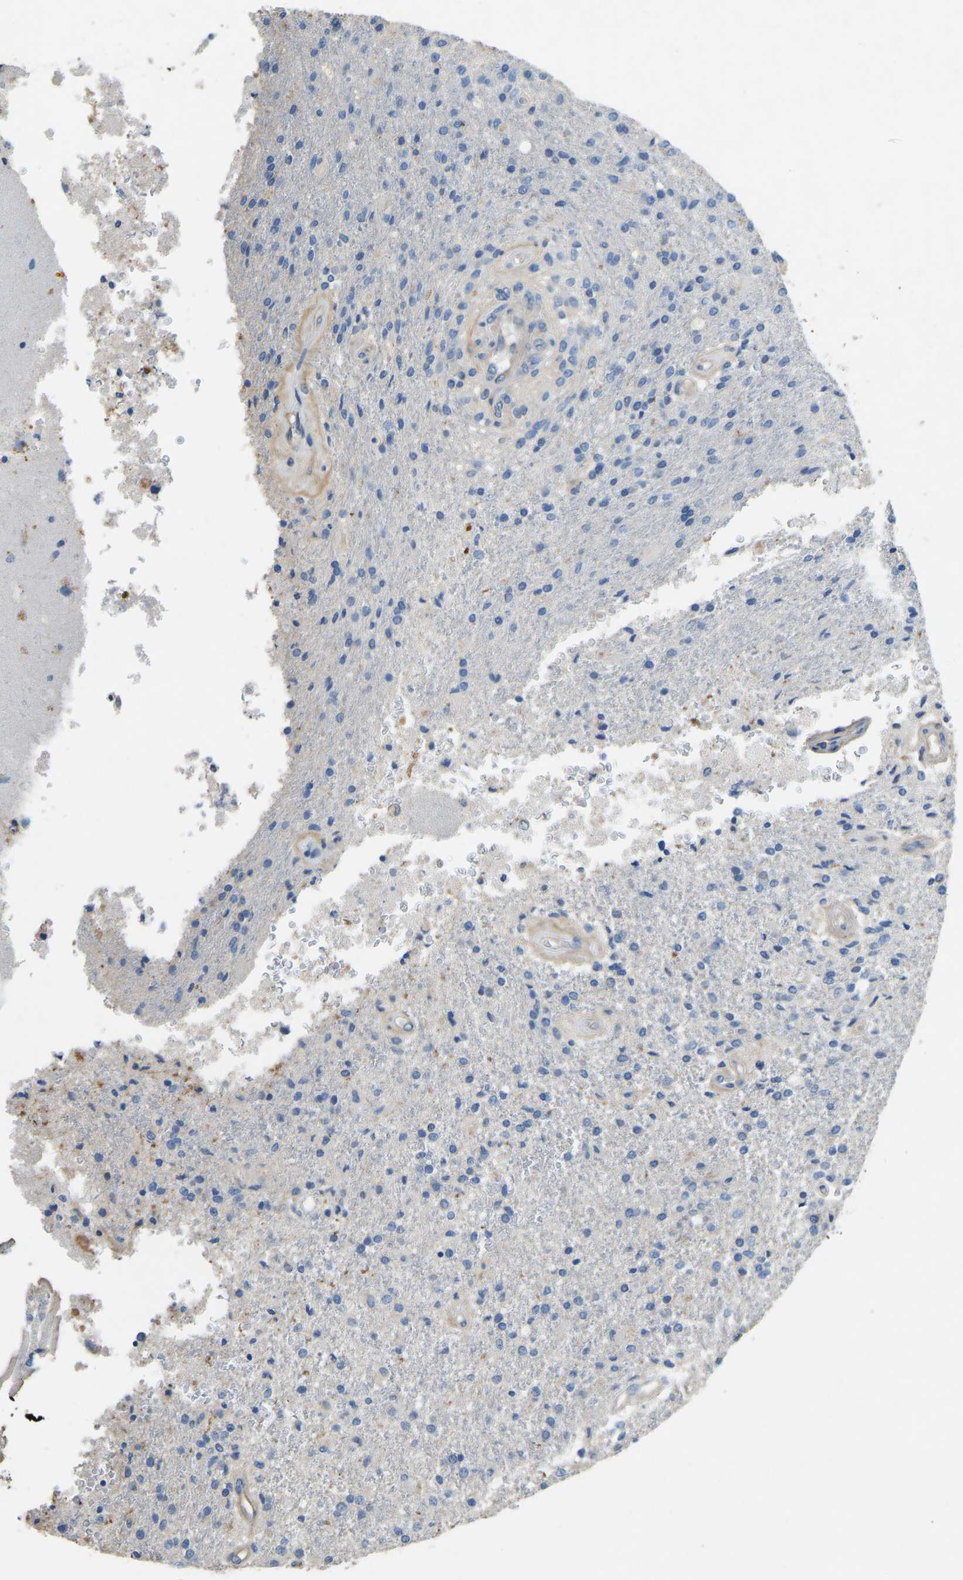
{"staining": {"intensity": "moderate", "quantity": "<25%", "location": "cytoplasmic/membranous"}, "tissue": "glioma", "cell_type": "Tumor cells", "image_type": "cancer", "snomed": [{"axis": "morphology", "description": "Normal tissue, NOS"}, {"axis": "morphology", "description": "Glioma, malignant, High grade"}, {"axis": "topography", "description": "Cerebral cortex"}], "caption": "Protein expression analysis of human malignant glioma (high-grade) reveals moderate cytoplasmic/membranous expression in about <25% of tumor cells.", "gene": "TECTA", "patient": {"sex": "male", "age": 77}}